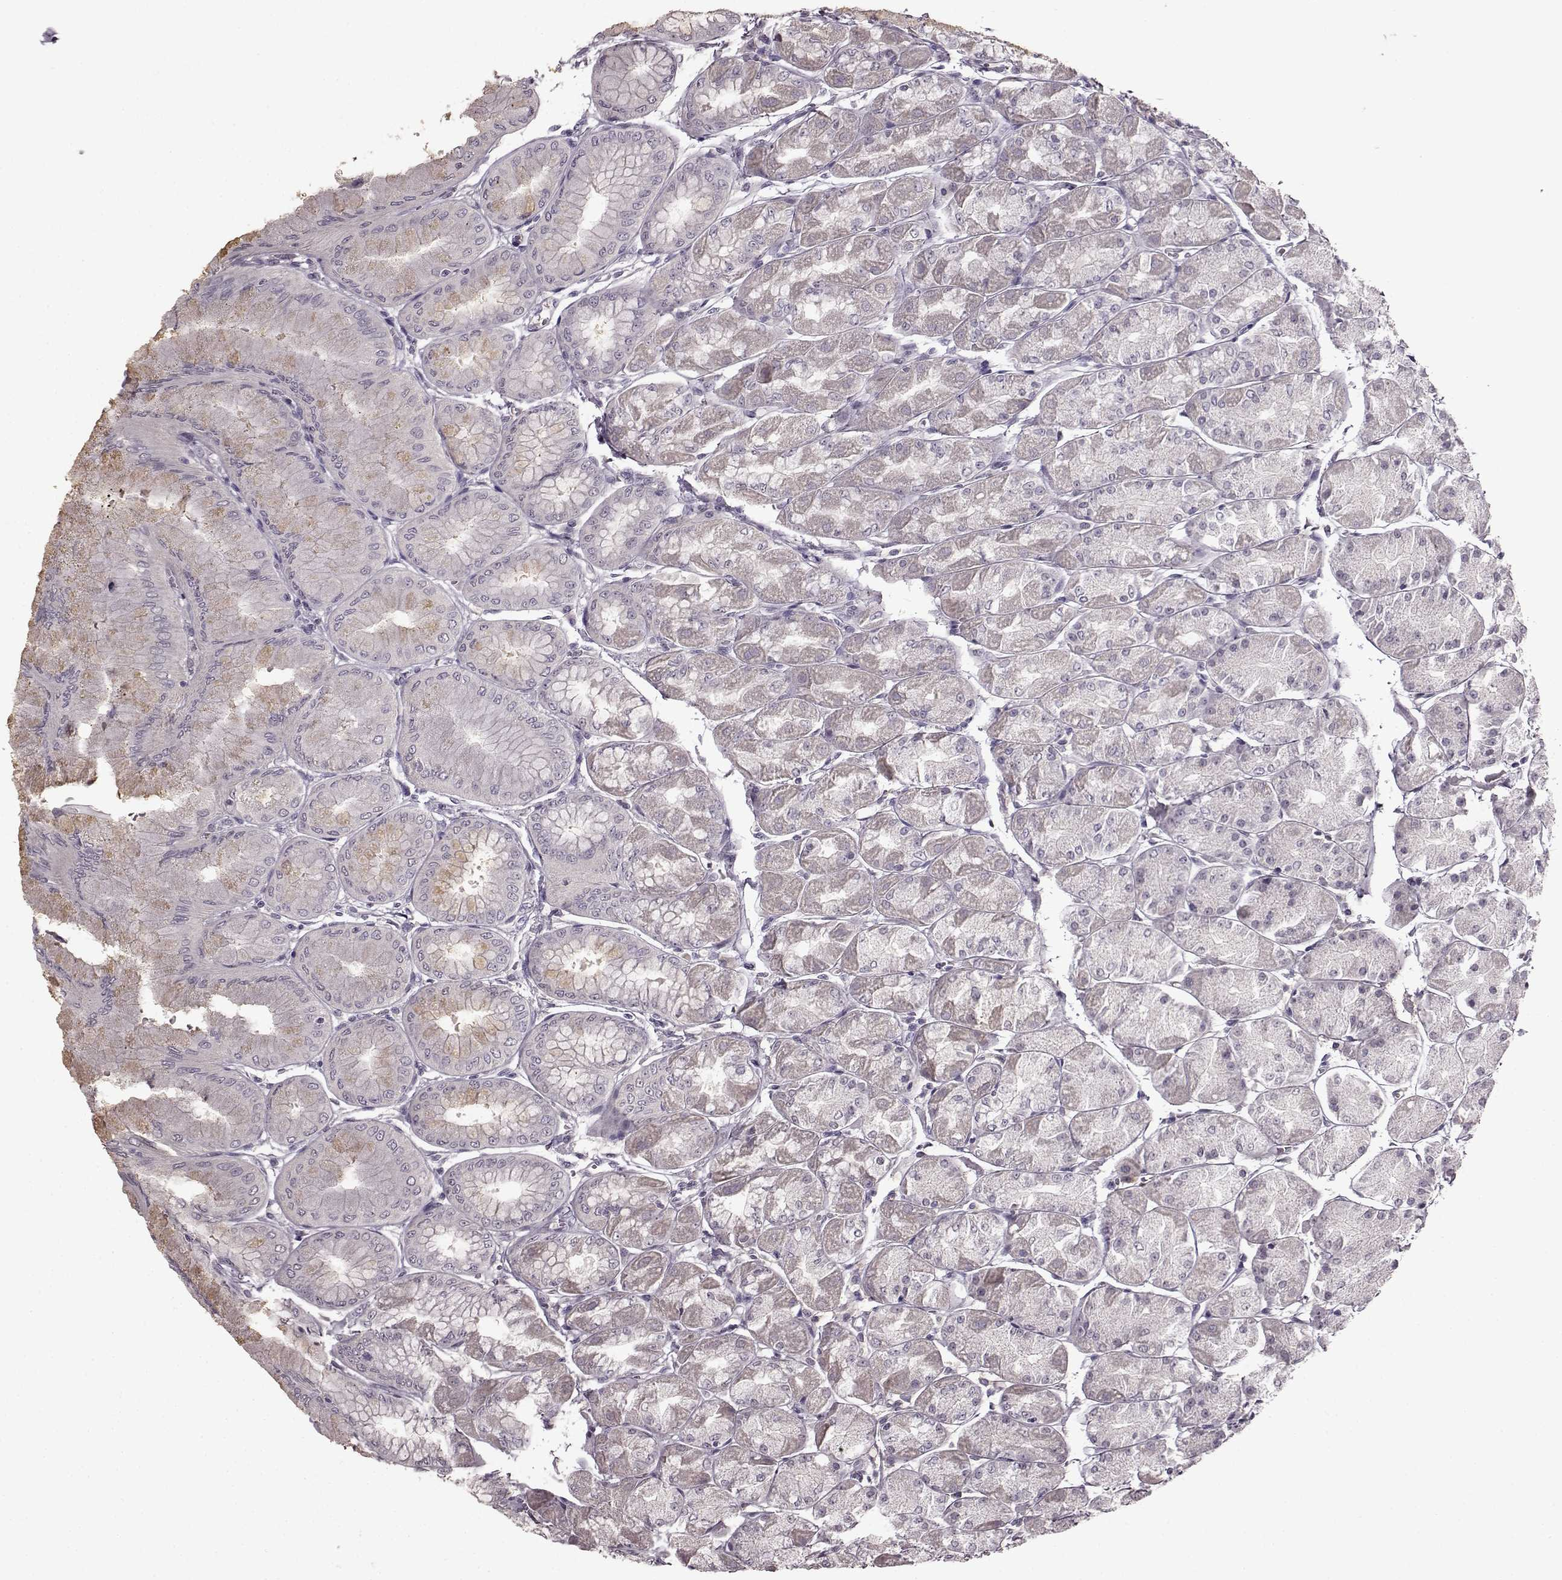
{"staining": {"intensity": "negative", "quantity": "none", "location": "none"}, "tissue": "stomach", "cell_type": "Glandular cells", "image_type": "normal", "snomed": [{"axis": "morphology", "description": "Normal tissue, NOS"}, {"axis": "topography", "description": "Stomach, upper"}], "caption": "This is a histopathology image of immunohistochemistry (IHC) staining of benign stomach, which shows no staining in glandular cells. (DAB (3,3'-diaminobenzidine) IHC visualized using brightfield microscopy, high magnification).", "gene": "LHB", "patient": {"sex": "male", "age": 60}}